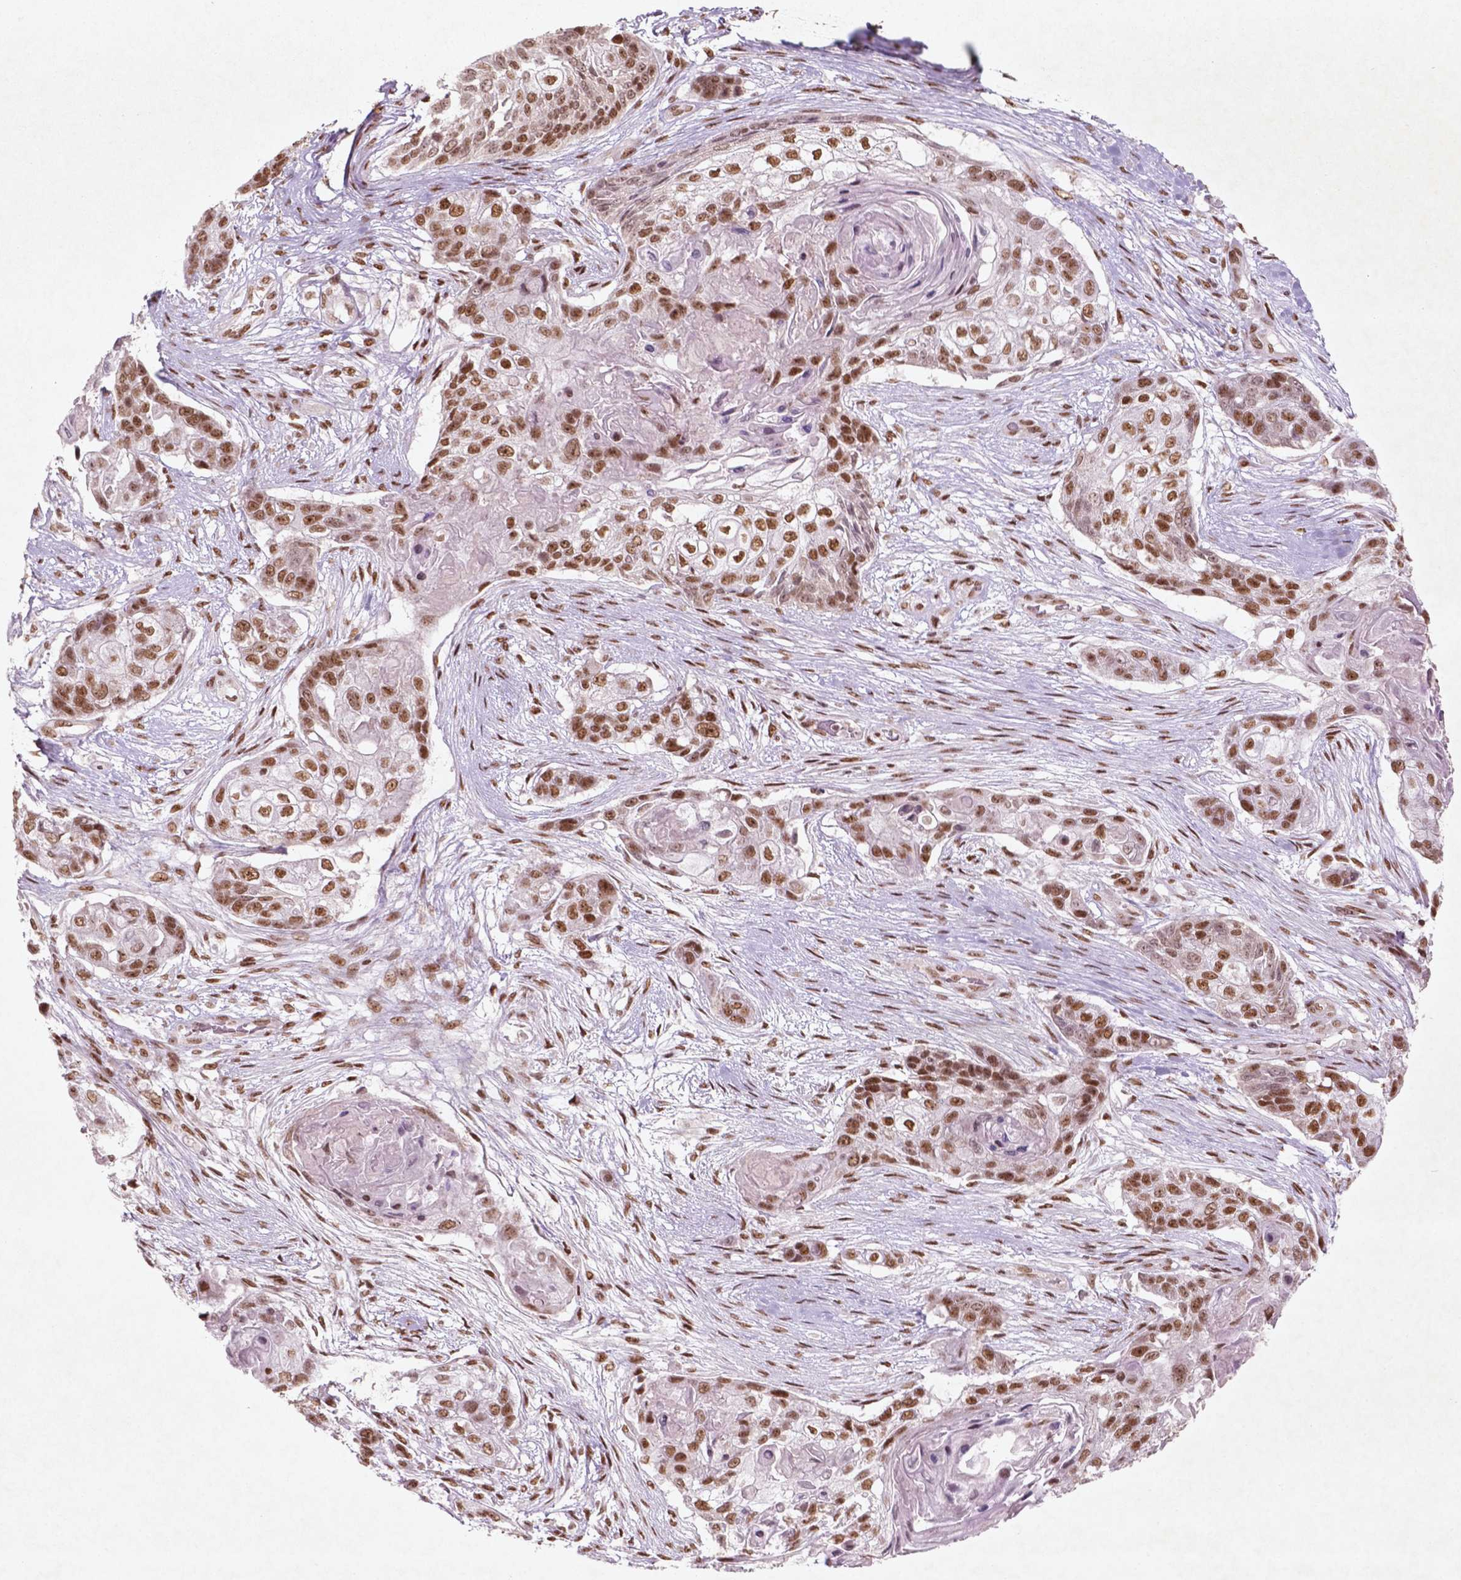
{"staining": {"intensity": "moderate", "quantity": ">75%", "location": "nuclear"}, "tissue": "lung cancer", "cell_type": "Tumor cells", "image_type": "cancer", "snomed": [{"axis": "morphology", "description": "Squamous cell carcinoma, NOS"}, {"axis": "topography", "description": "Lung"}], "caption": "Immunohistochemistry (IHC) (DAB) staining of human lung cancer (squamous cell carcinoma) shows moderate nuclear protein positivity in approximately >75% of tumor cells.", "gene": "HMG20B", "patient": {"sex": "male", "age": 69}}